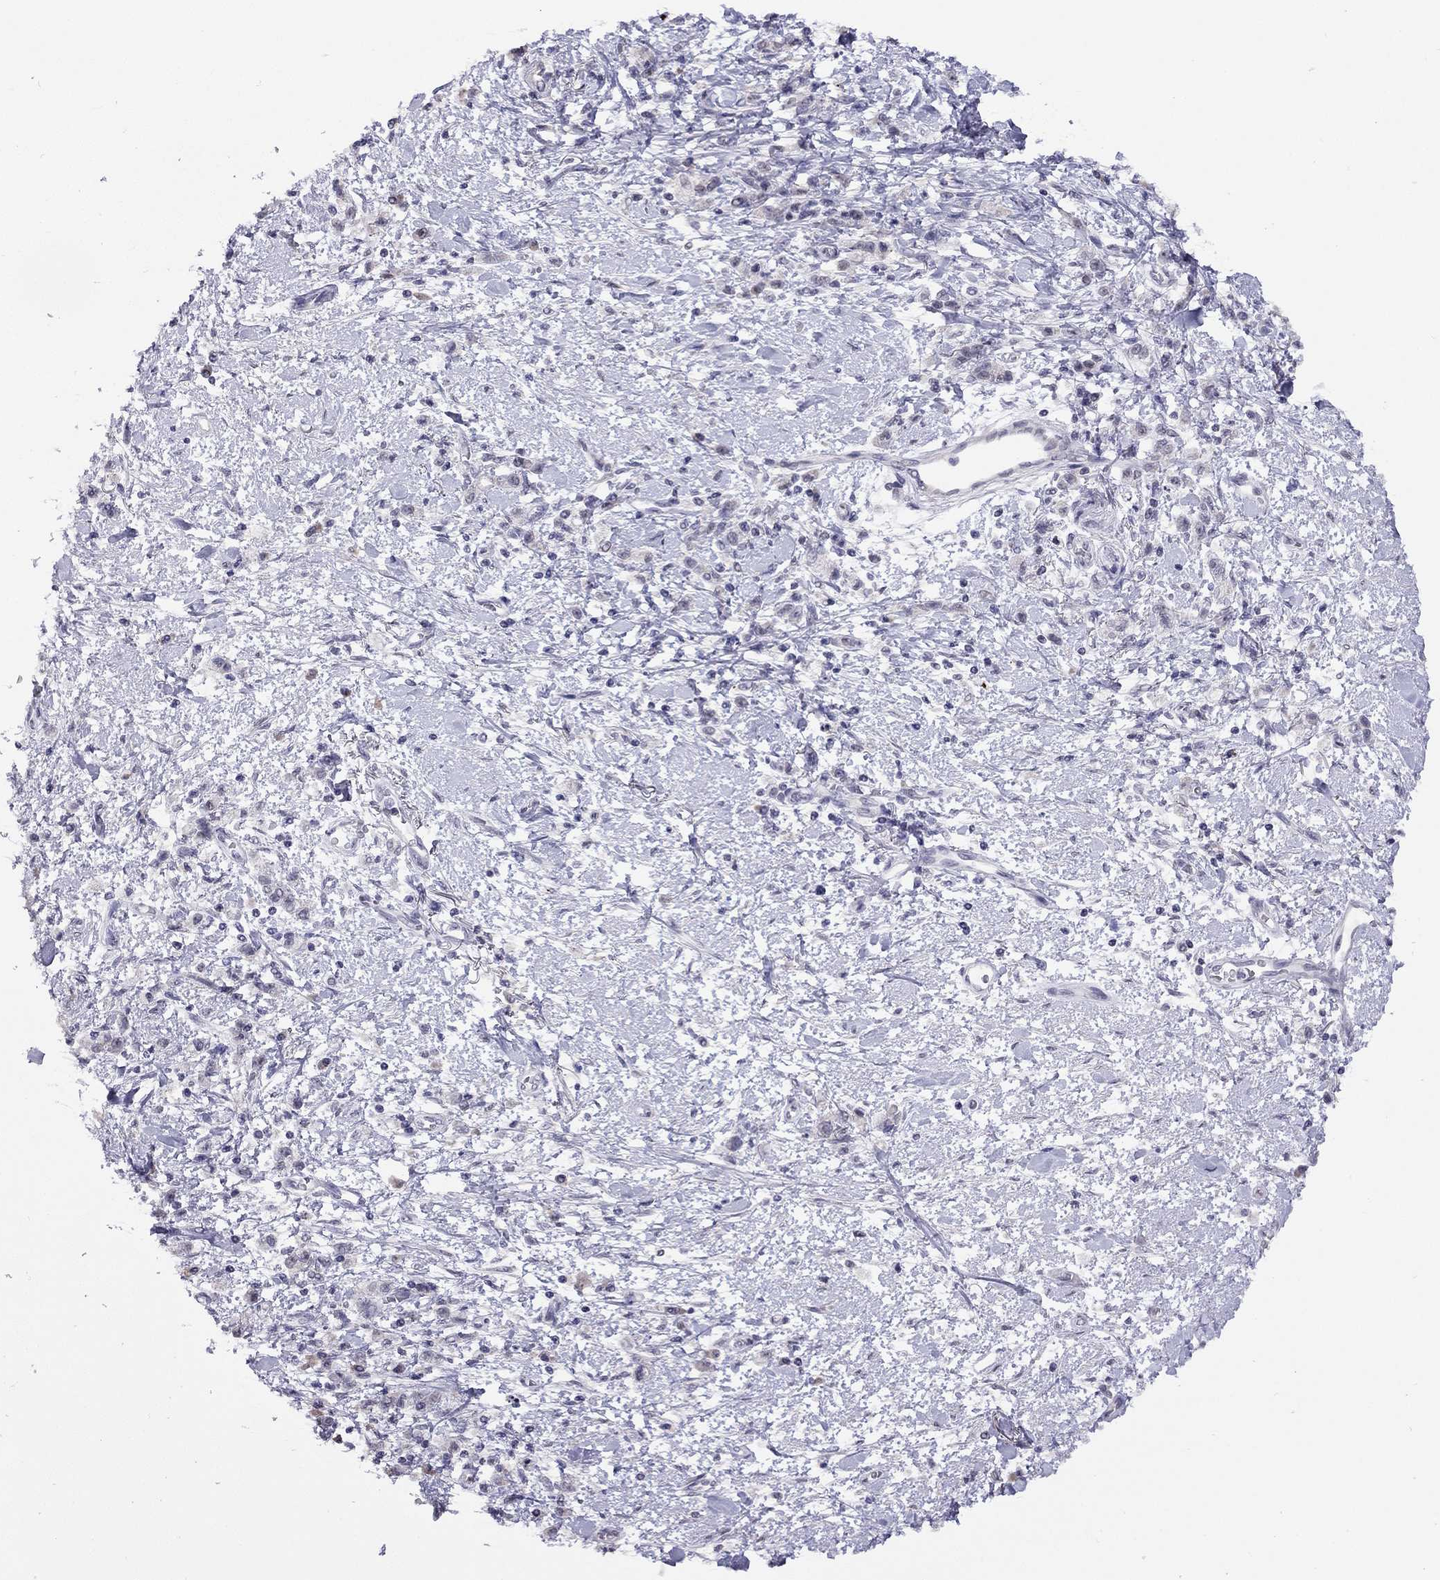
{"staining": {"intensity": "negative", "quantity": "none", "location": "none"}, "tissue": "stomach cancer", "cell_type": "Tumor cells", "image_type": "cancer", "snomed": [{"axis": "morphology", "description": "Adenocarcinoma, NOS"}, {"axis": "topography", "description": "Stomach"}], "caption": "This is an immunohistochemistry histopathology image of human stomach cancer. There is no expression in tumor cells.", "gene": "HES5", "patient": {"sex": "male", "age": 77}}